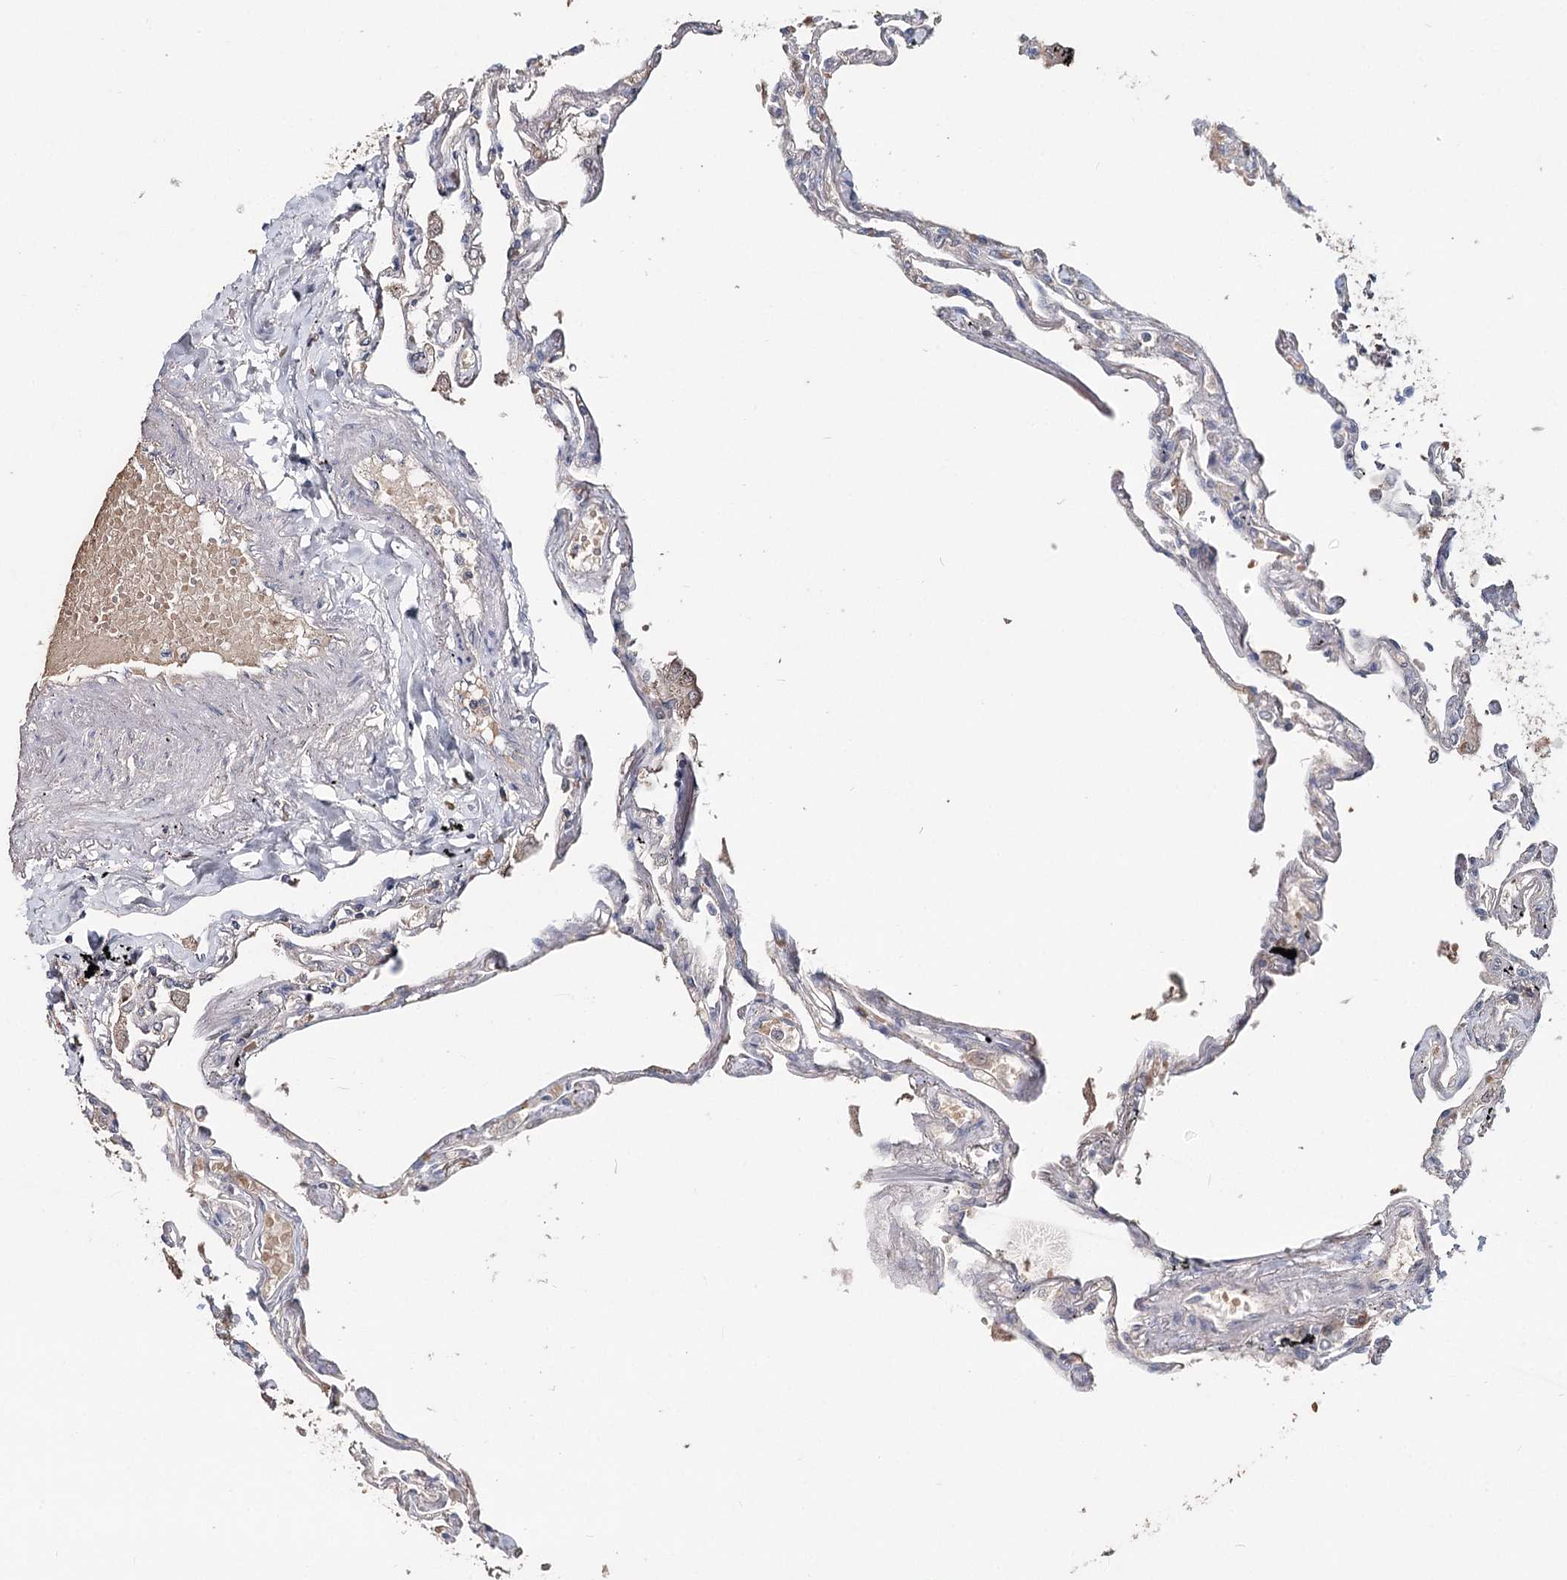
{"staining": {"intensity": "negative", "quantity": "none", "location": "none"}, "tissue": "lung", "cell_type": "Alveolar cells", "image_type": "normal", "snomed": [{"axis": "morphology", "description": "Normal tissue, NOS"}, {"axis": "topography", "description": "Lung"}], "caption": "High magnification brightfield microscopy of normal lung stained with DAB (3,3'-diaminobenzidine) (brown) and counterstained with hematoxylin (blue): alveolar cells show no significant staining.", "gene": "FBXO7", "patient": {"sex": "female", "age": 67}}